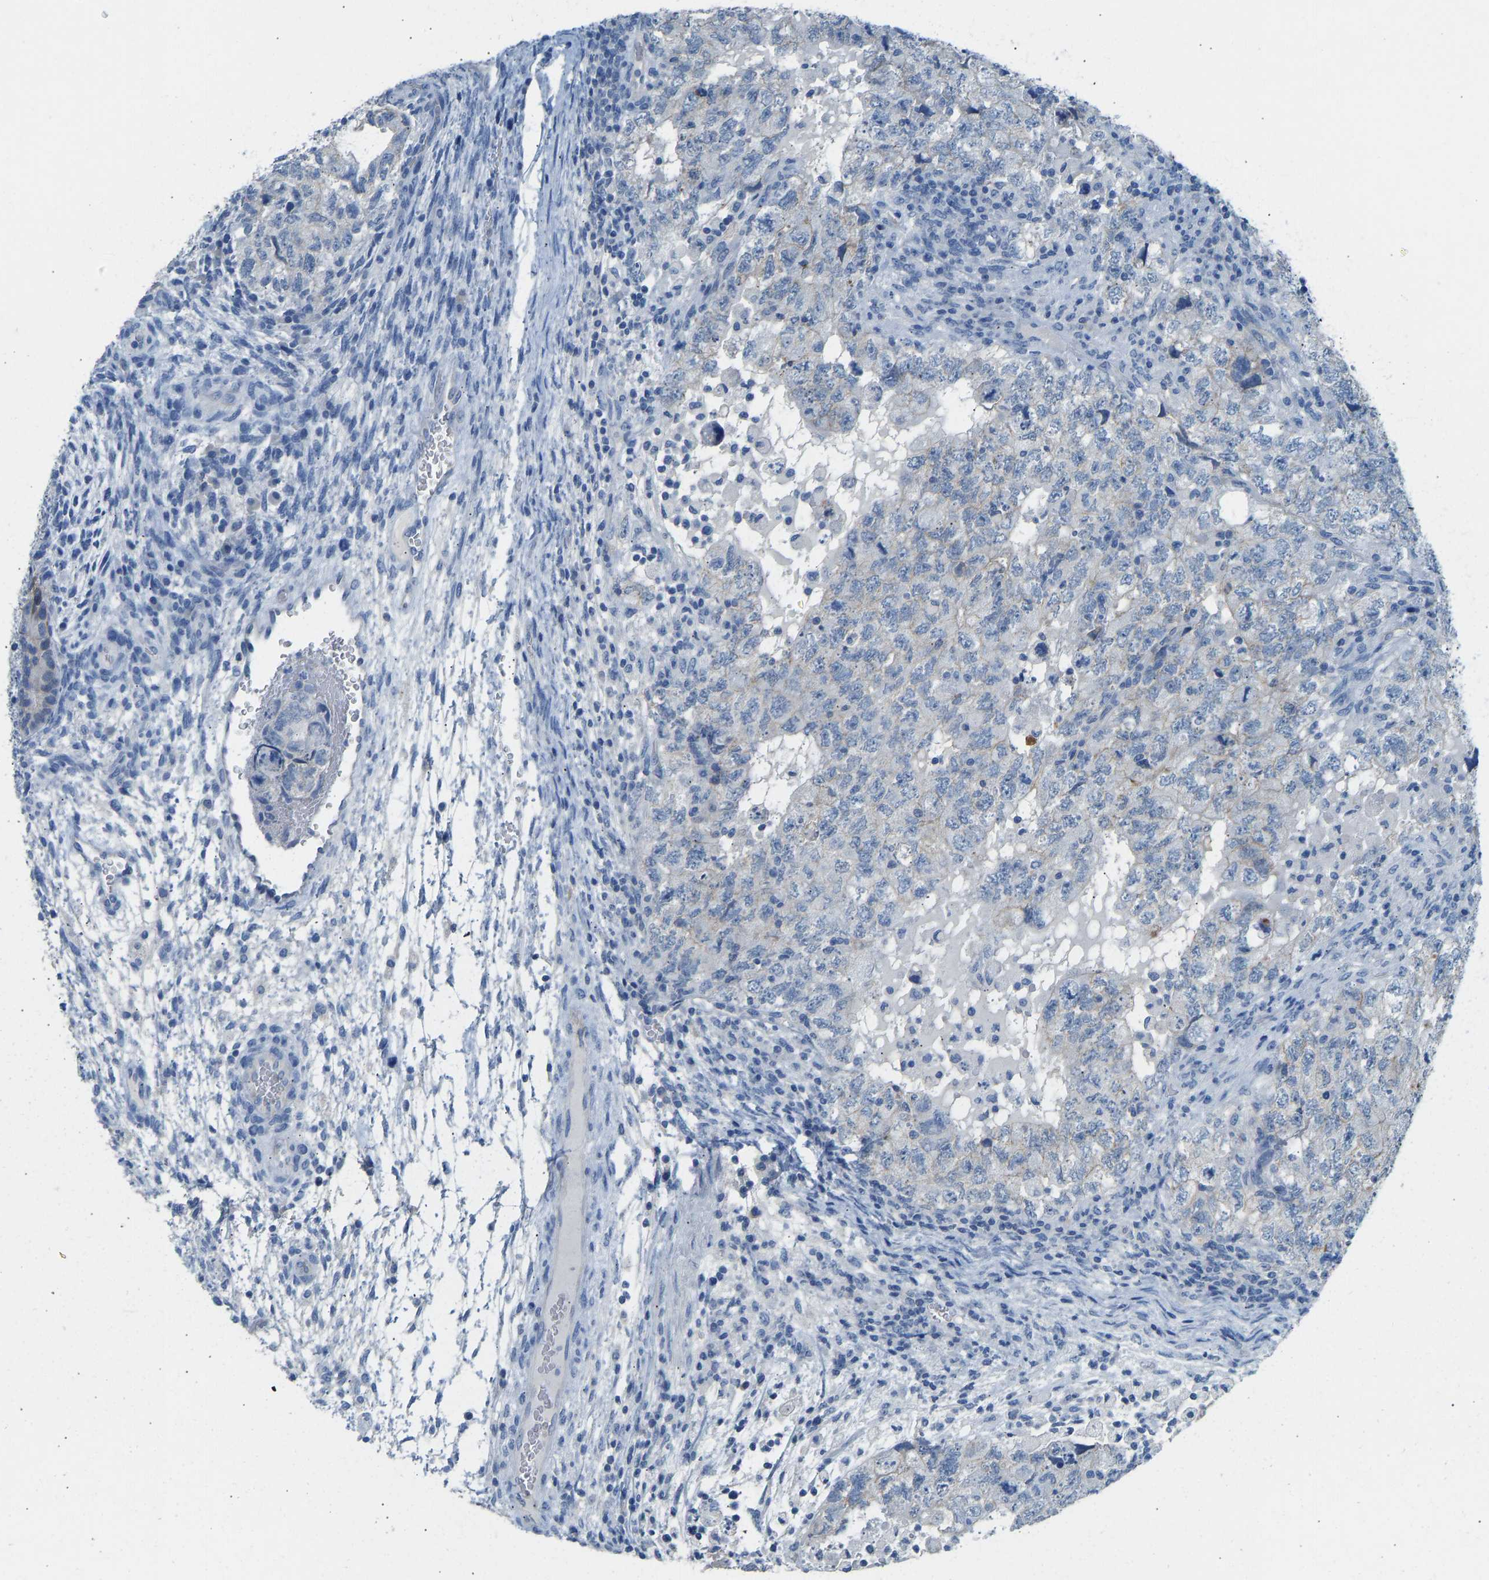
{"staining": {"intensity": "negative", "quantity": "none", "location": "none"}, "tissue": "testis cancer", "cell_type": "Tumor cells", "image_type": "cancer", "snomed": [{"axis": "morphology", "description": "Carcinoma, Embryonal, NOS"}, {"axis": "topography", "description": "Testis"}], "caption": "Protein analysis of testis cancer shows no significant positivity in tumor cells. (Stains: DAB (3,3'-diaminobenzidine) IHC with hematoxylin counter stain, Microscopy: brightfield microscopy at high magnification).", "gene": "ATP1A1", "patient": {"sex": "male", "age": 36}}